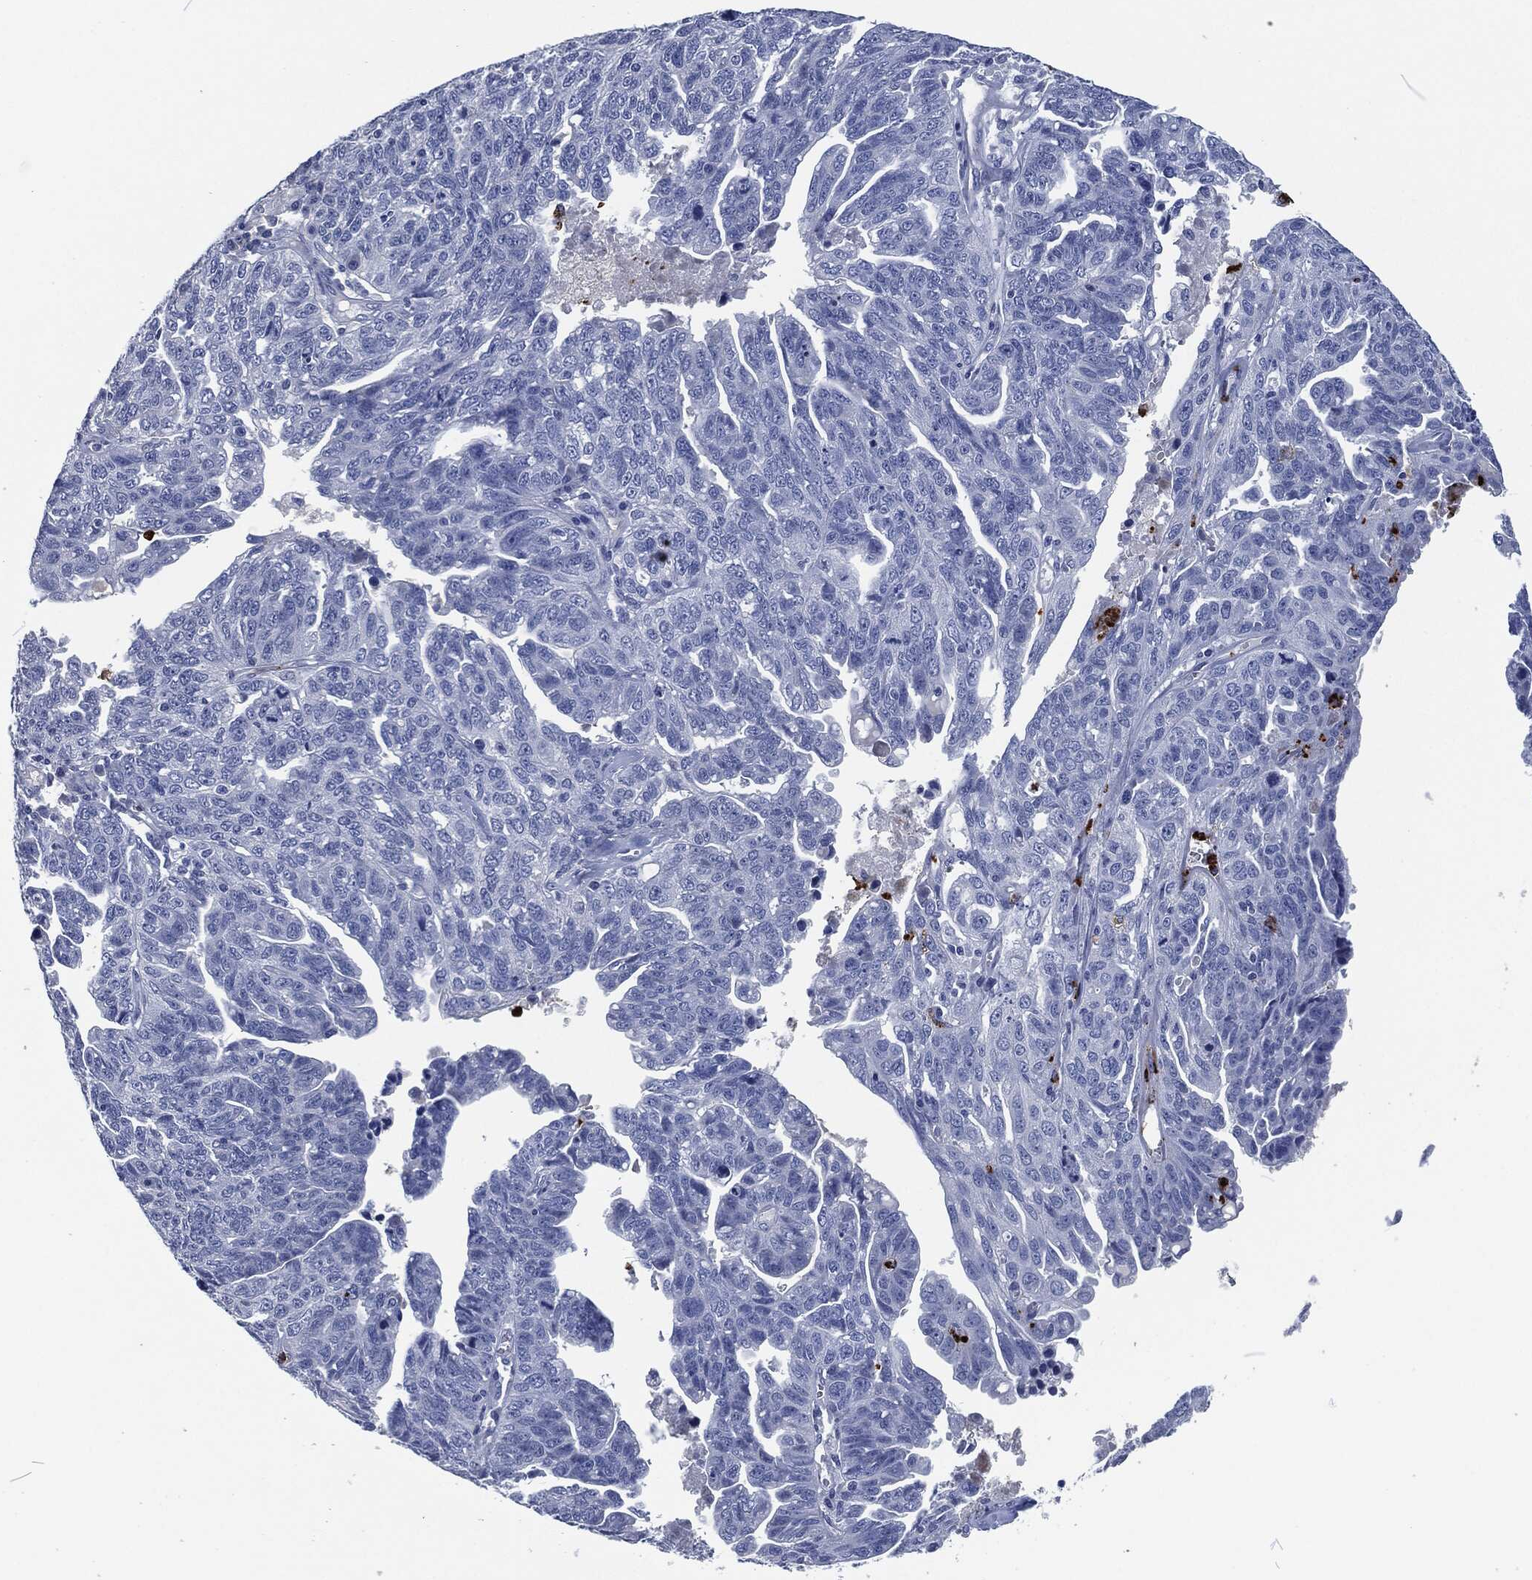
{"staining": {"intensity": "negative", "quantity": "none", "location": "none"}, "tissue": "ovarian cancer", "cell_type": "Tumor cells", "image_type": "cancer", "snomed": [{"axis": "morphology", "description": "Cystadenocarcinoma, serous, NOS"}, {"axis": "topography", "description": "Ovary"}], "caption": "Tumor cells show no significant protein expression in ovarian serous cystadenocarcinoma. (Stains: DAB IHC with hematoxylin counter stain, Microscopy: brightfield microscopy at high magnification).", "gene": "MPO", "patient": {"sex": "female", "age": 71}}